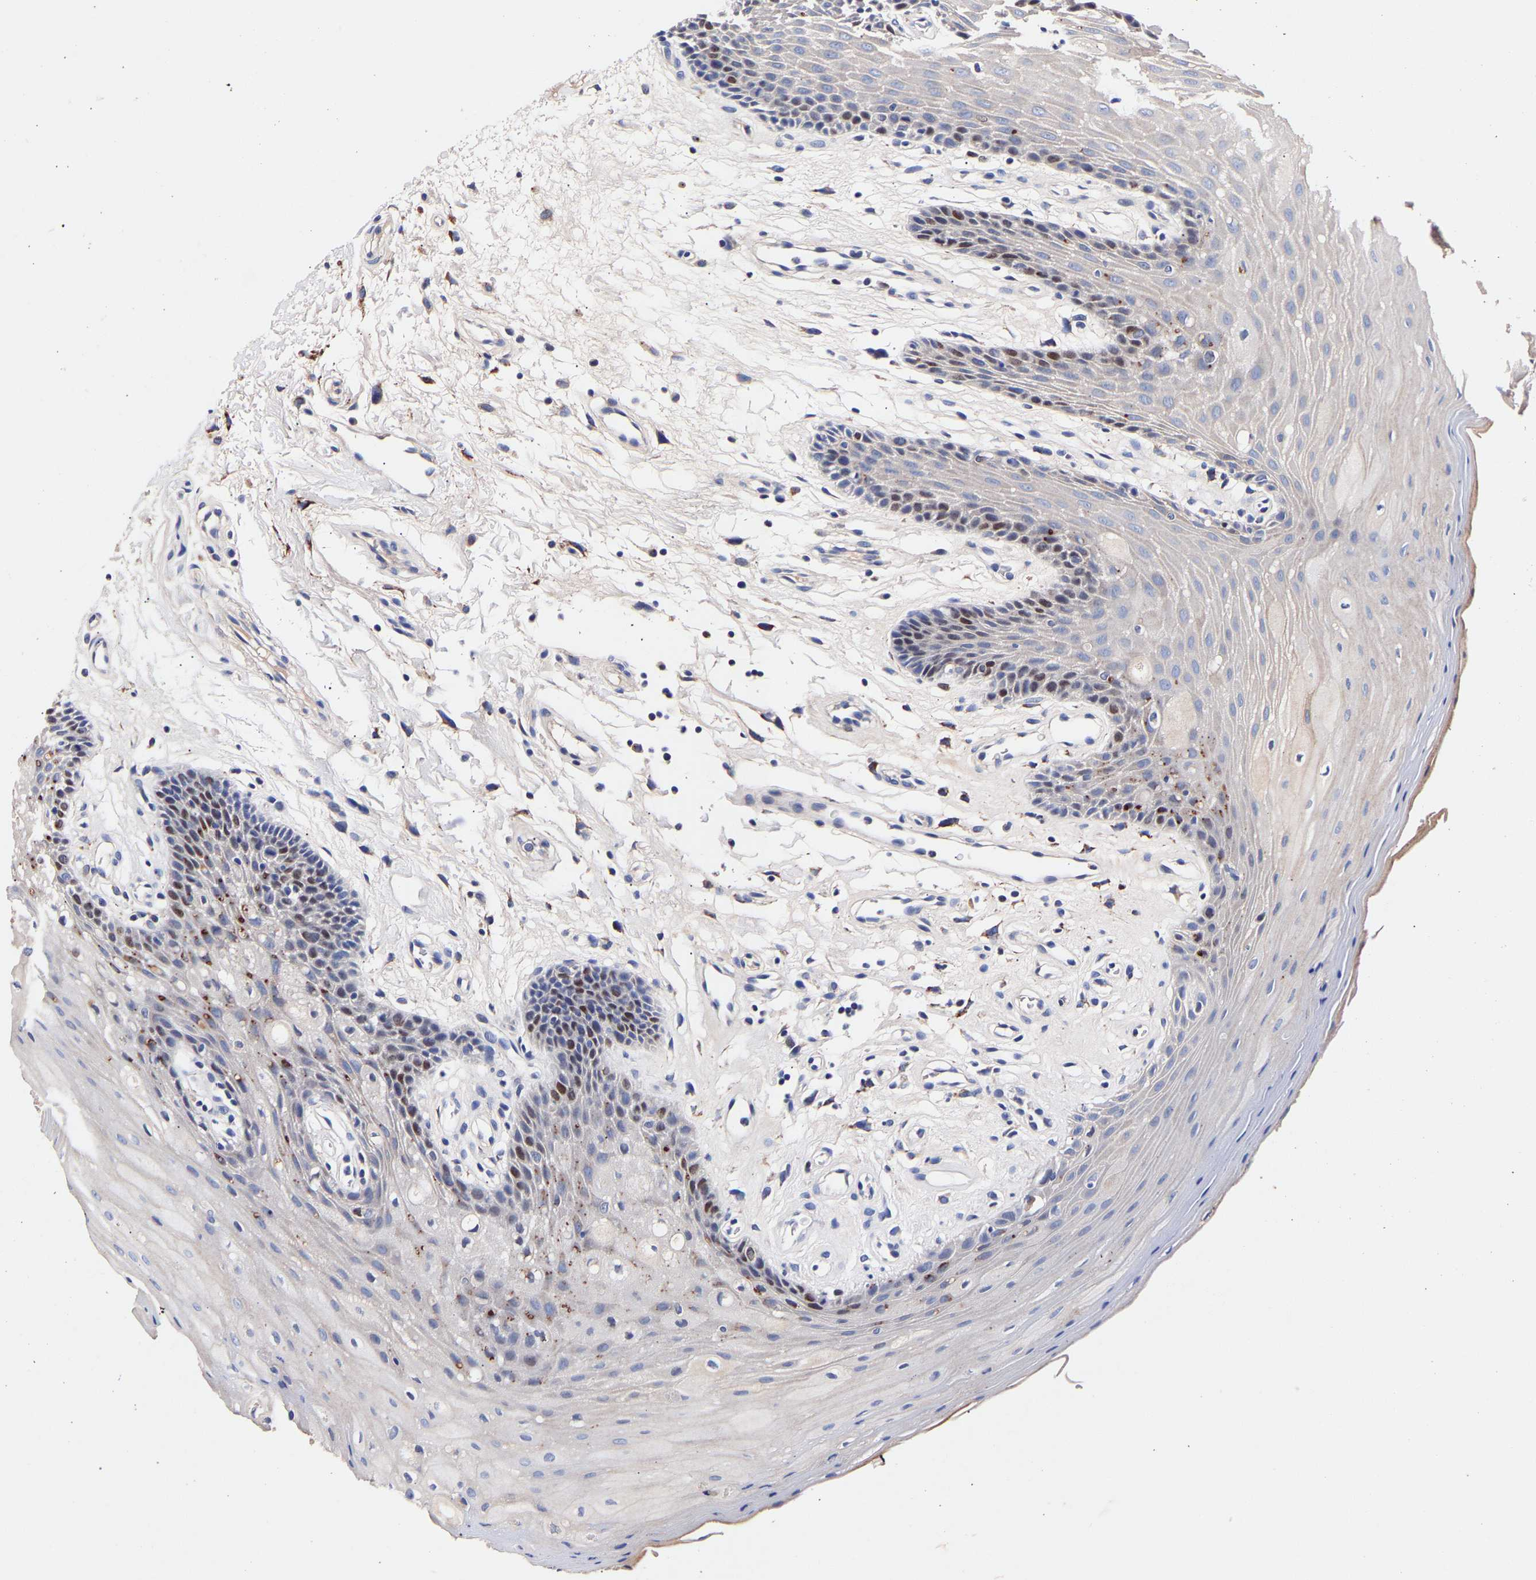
{"staining": {"intensity": "moderate", "quantity": "<25%", "location": "nuclear"}, "tissue": "oral mucosa", "cell_type": "Squamous epithelial cells", "image_type": "normal", "snomed": [{"axis": "morphology", "description": "Normal tissue, NOS"}, {"axis": "morphology", "description": "Squamous cell carcinoma, NOS"}, {"axis": "topography", "description": "Oral tissue"}, {"axis": "topography", "description": "Head-Neck"}], "caption": "The photomicrograph demonstrates immunohistochemical staining of normal oral mucosa. There is moderate nuclear positivity is seen in about <25% of squamous epithelial cells.", "gene": "SEM1", "patient": {"sex": "male", "age": 71}}